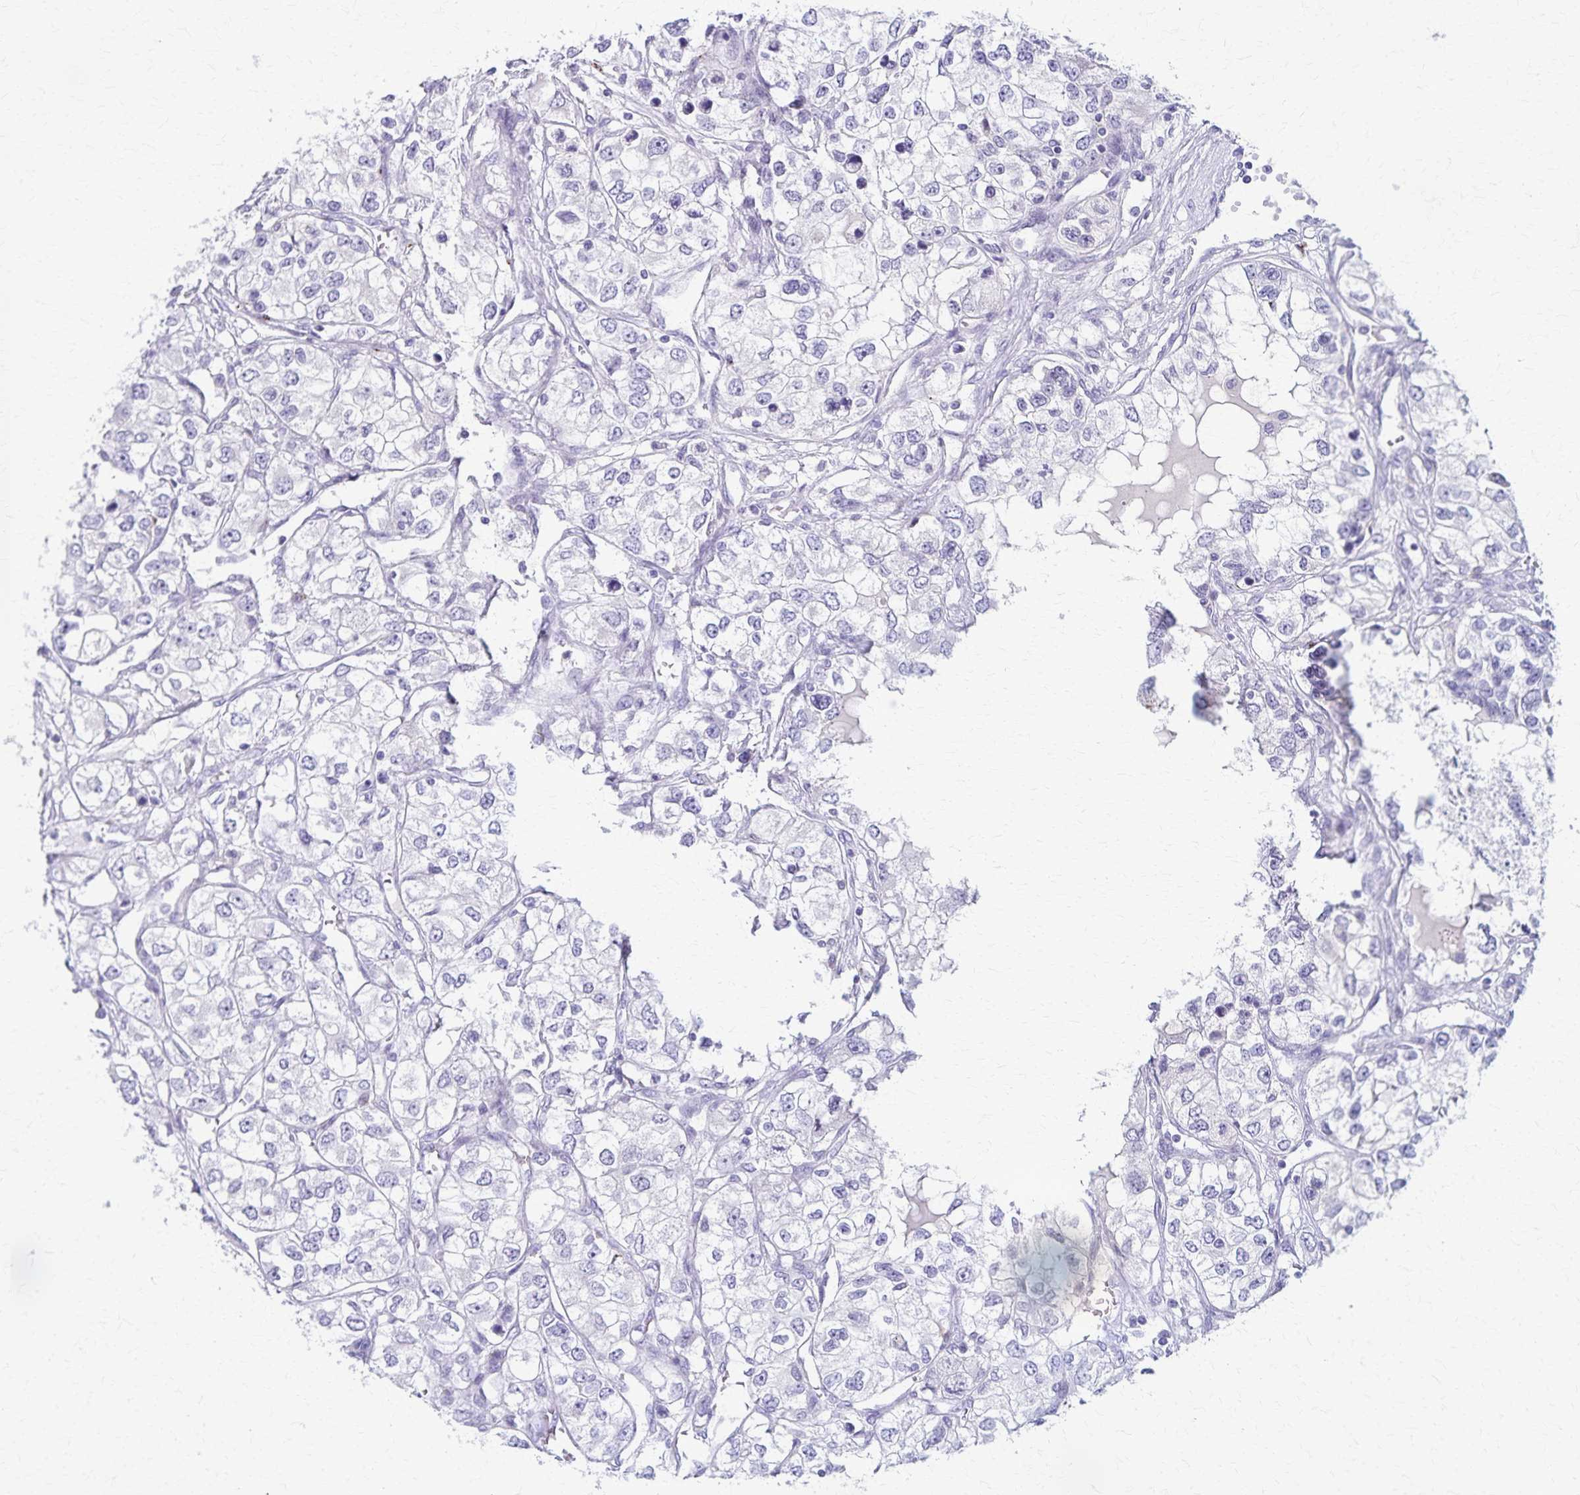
{"staining": {"intensity": "negative", "quantity": "none", "location": "none"}, "tissue": "renal cancer", "cell_type": "Tumor cells", "image_type": "cancer", "snomed": [{"axis": "morphology", "description": "Adenocarcinoma, NOS"}, {"axis": "topography", "description": "Kidney"}], "caption": "Tumor cells are negative for brown protein staining in renal adenocarcinoma.", "gene": "TMEM60", "patient": {"sex": "female", "age": 59}}